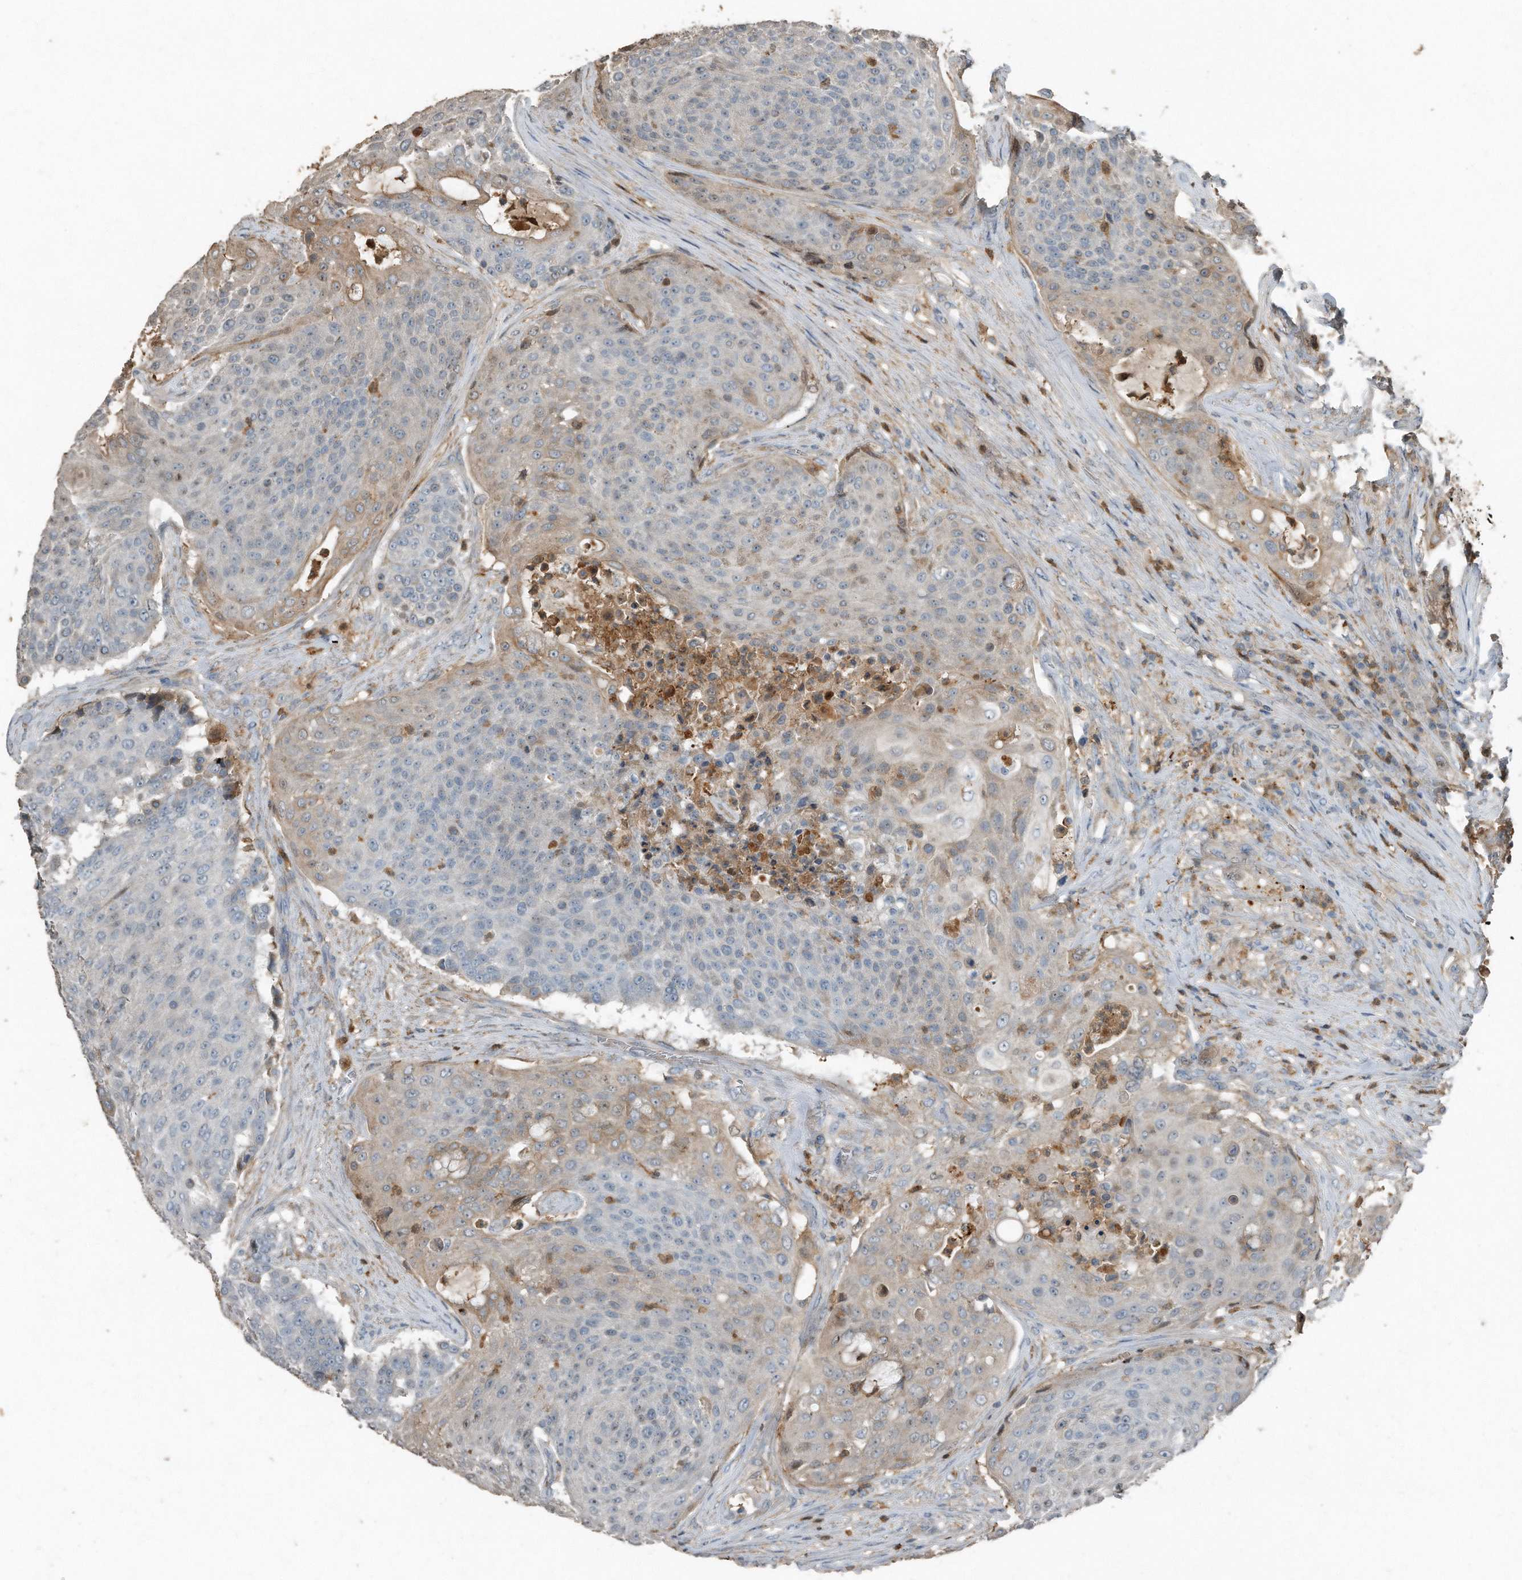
{"staining": {"intensity": "moderate", "quantity": "<25%", "location": "cytoplasmic/membranous"}, "tissue": "urothelial cancer", "cell_type": "Tumor cells", "image_type": "cancer", "snomed": [{"axis": "morphology", "description": "Urothelial carcinoma, High grade"}, {"axis": "topography", "description": "Urinary bladder"}], "caption": "Immunohistochemistry (IHC) photomicrograph of urothelial cancer stained for a protein (brown), which demonstrates low levels of moderate cytoplasmic/membranous positivity in about <25% of tumor cells.", "gene": "C9", "patient": {"sex": "female", "age": 63}}